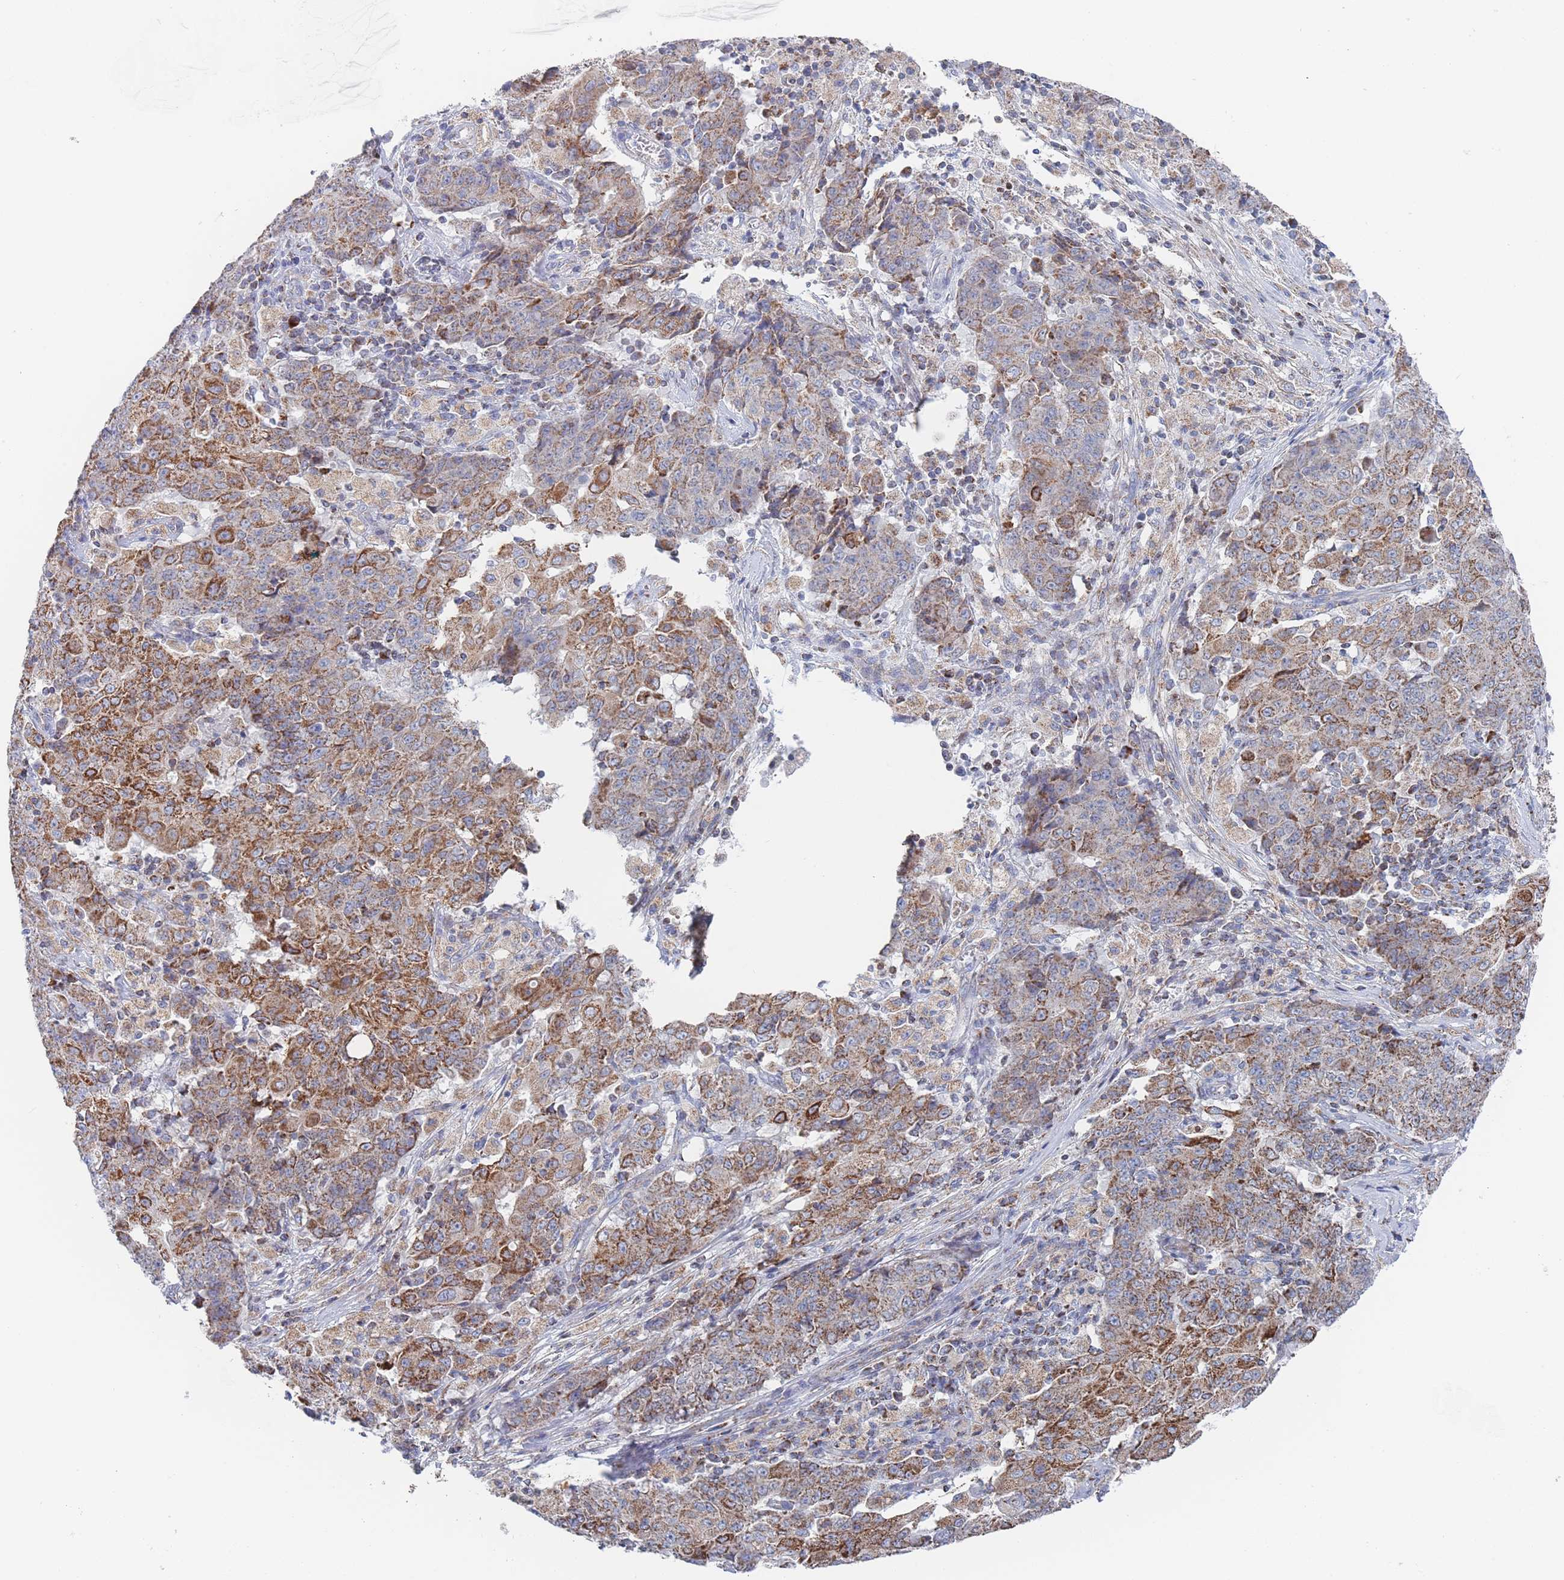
{"staining": {"intensity": "moderate", "quantity": "25%-75%", "location": "cytoplasmic/membranous"}, "tissue": "ovarian cancer", "cell_type": "Tumor cells", "image_type": "cancer", "snomed": [{"axis": "morphology", "description": "Carcinoma, endometroid"}, {"axis": "topography", "description": "Ovary"}], "caption": "Immunohistochemical staining of human endometroid carcinoma (ovarian) reveals medium levels of moderate cytoplasmic/membranous positivity in approximately 25%-75% of tumor cells. Nuclei are stained in blue.", "gene": "IKZF4", "patient": {"sex": "female", "age": 42}}